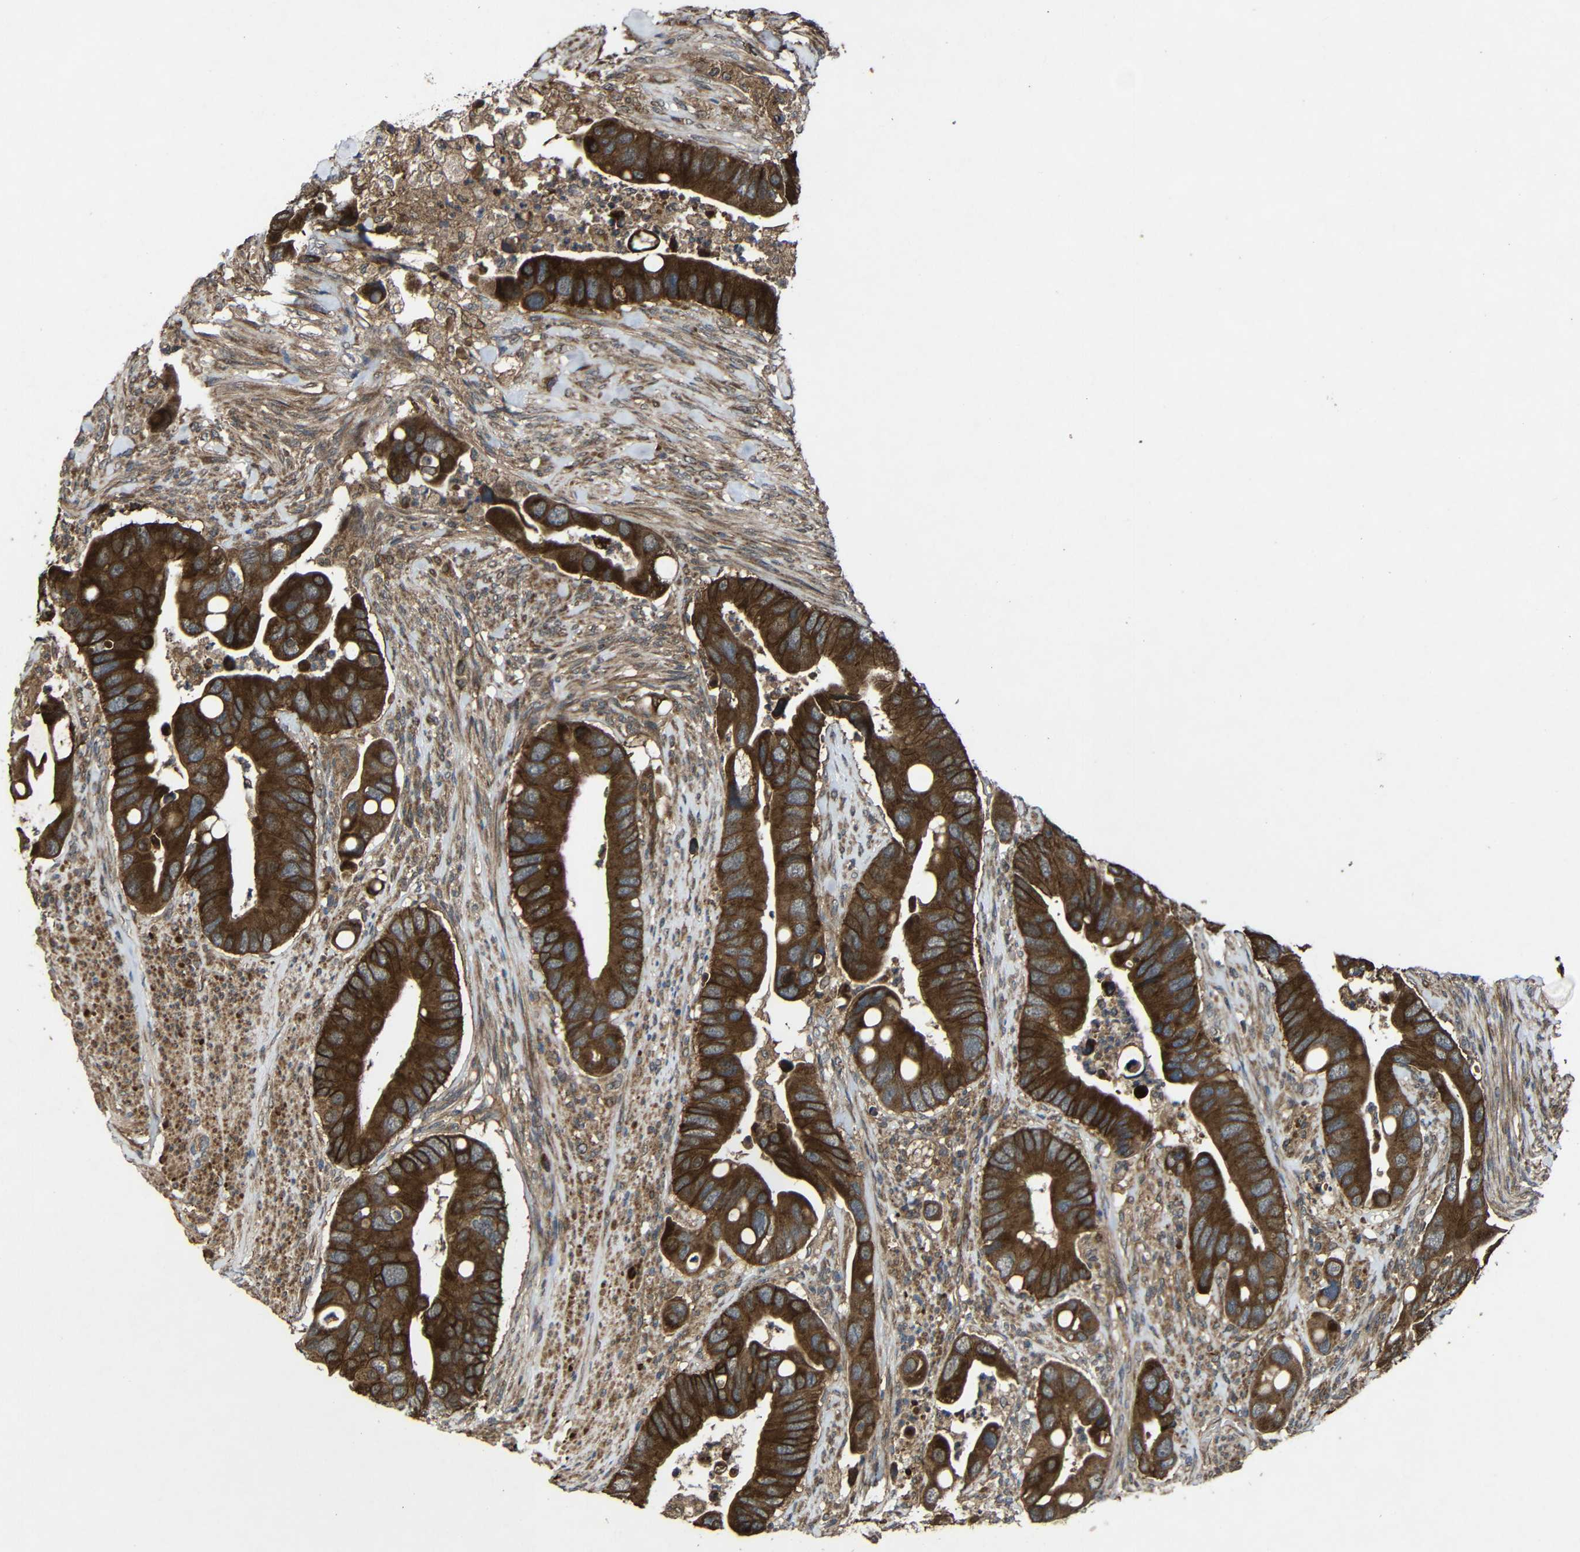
{"staining": {"intensity": "strong", "quantity": ">75%", "location": "cytoplasmic/membranous"}, "tissue": "colorectal cancer", "cell_type": "Tumor cells", "image_type": "cancer", "snomed": [{"axis": "morphology", "description": "Adenocarcinoma, NOS"}, {"axis": "topography", "description": "Rectum"}], "caption": "A brown stain labels strong cytoplasmic/membranous positivity of a protein in human colorectal cancer tumor cells.", "gene": "C1GALT1", "patient": {"sex": "female", "age": 57}}